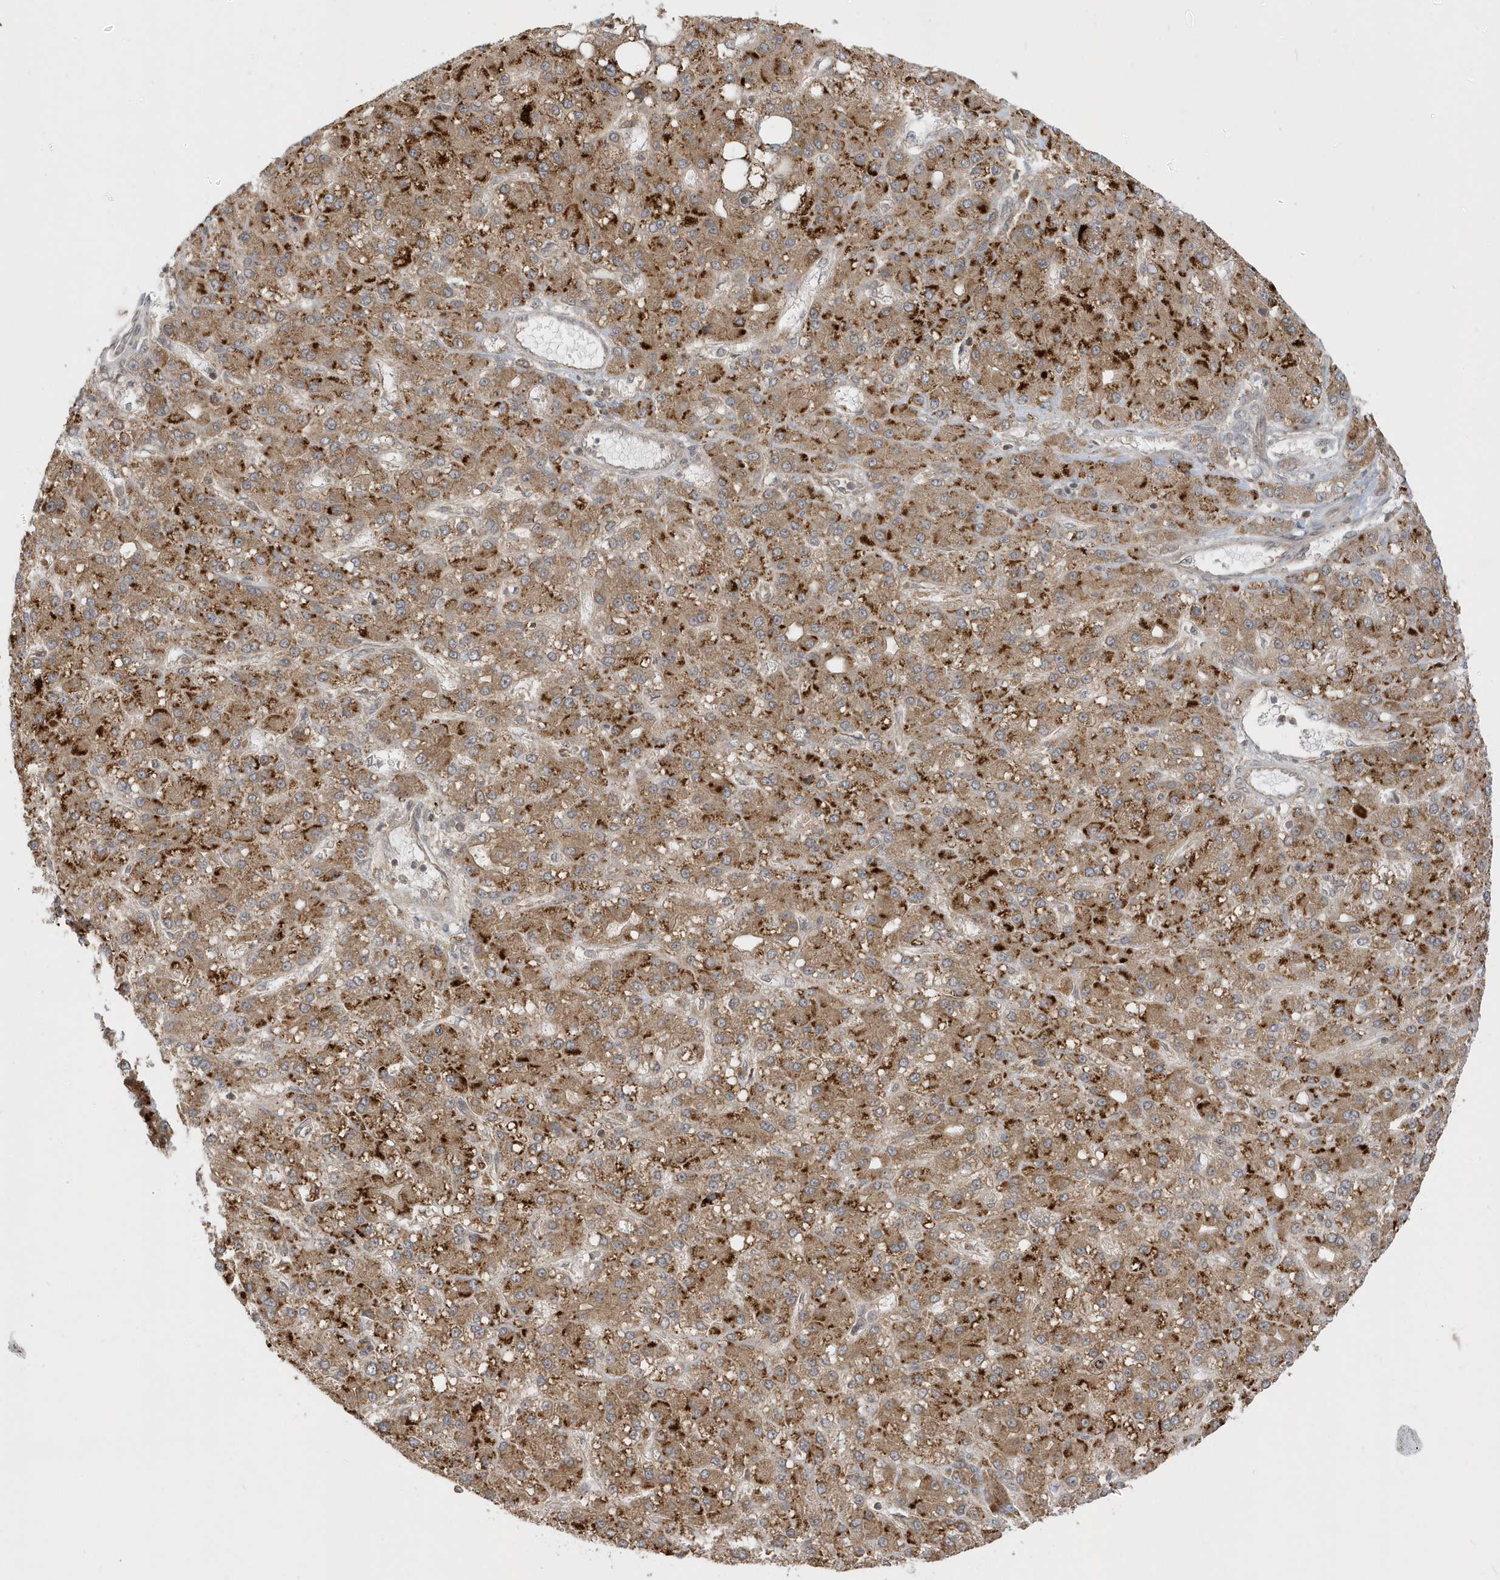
{"staining": {"intensity": "strong", "quantity": ">75%", "location": "cytoplasmic/membranous"}, "tissue": "liver cancer", "cell_type": "Tumor cells", "image_type": "cancer", "snomed": [{"axis": "morphology", "description": "Carcinoma, Hepatocellular, NOS"}, {"axis": "topography", "description": "Liver"}], "caption": "This is an image of IHC staining of liver cancer (hepatocellular carcinoma), which shows strong staining in the cytoplasmic/membranous of tumor cells.", "gene": "METTL21A", "patient": {"sex": "male", "age": 67}}